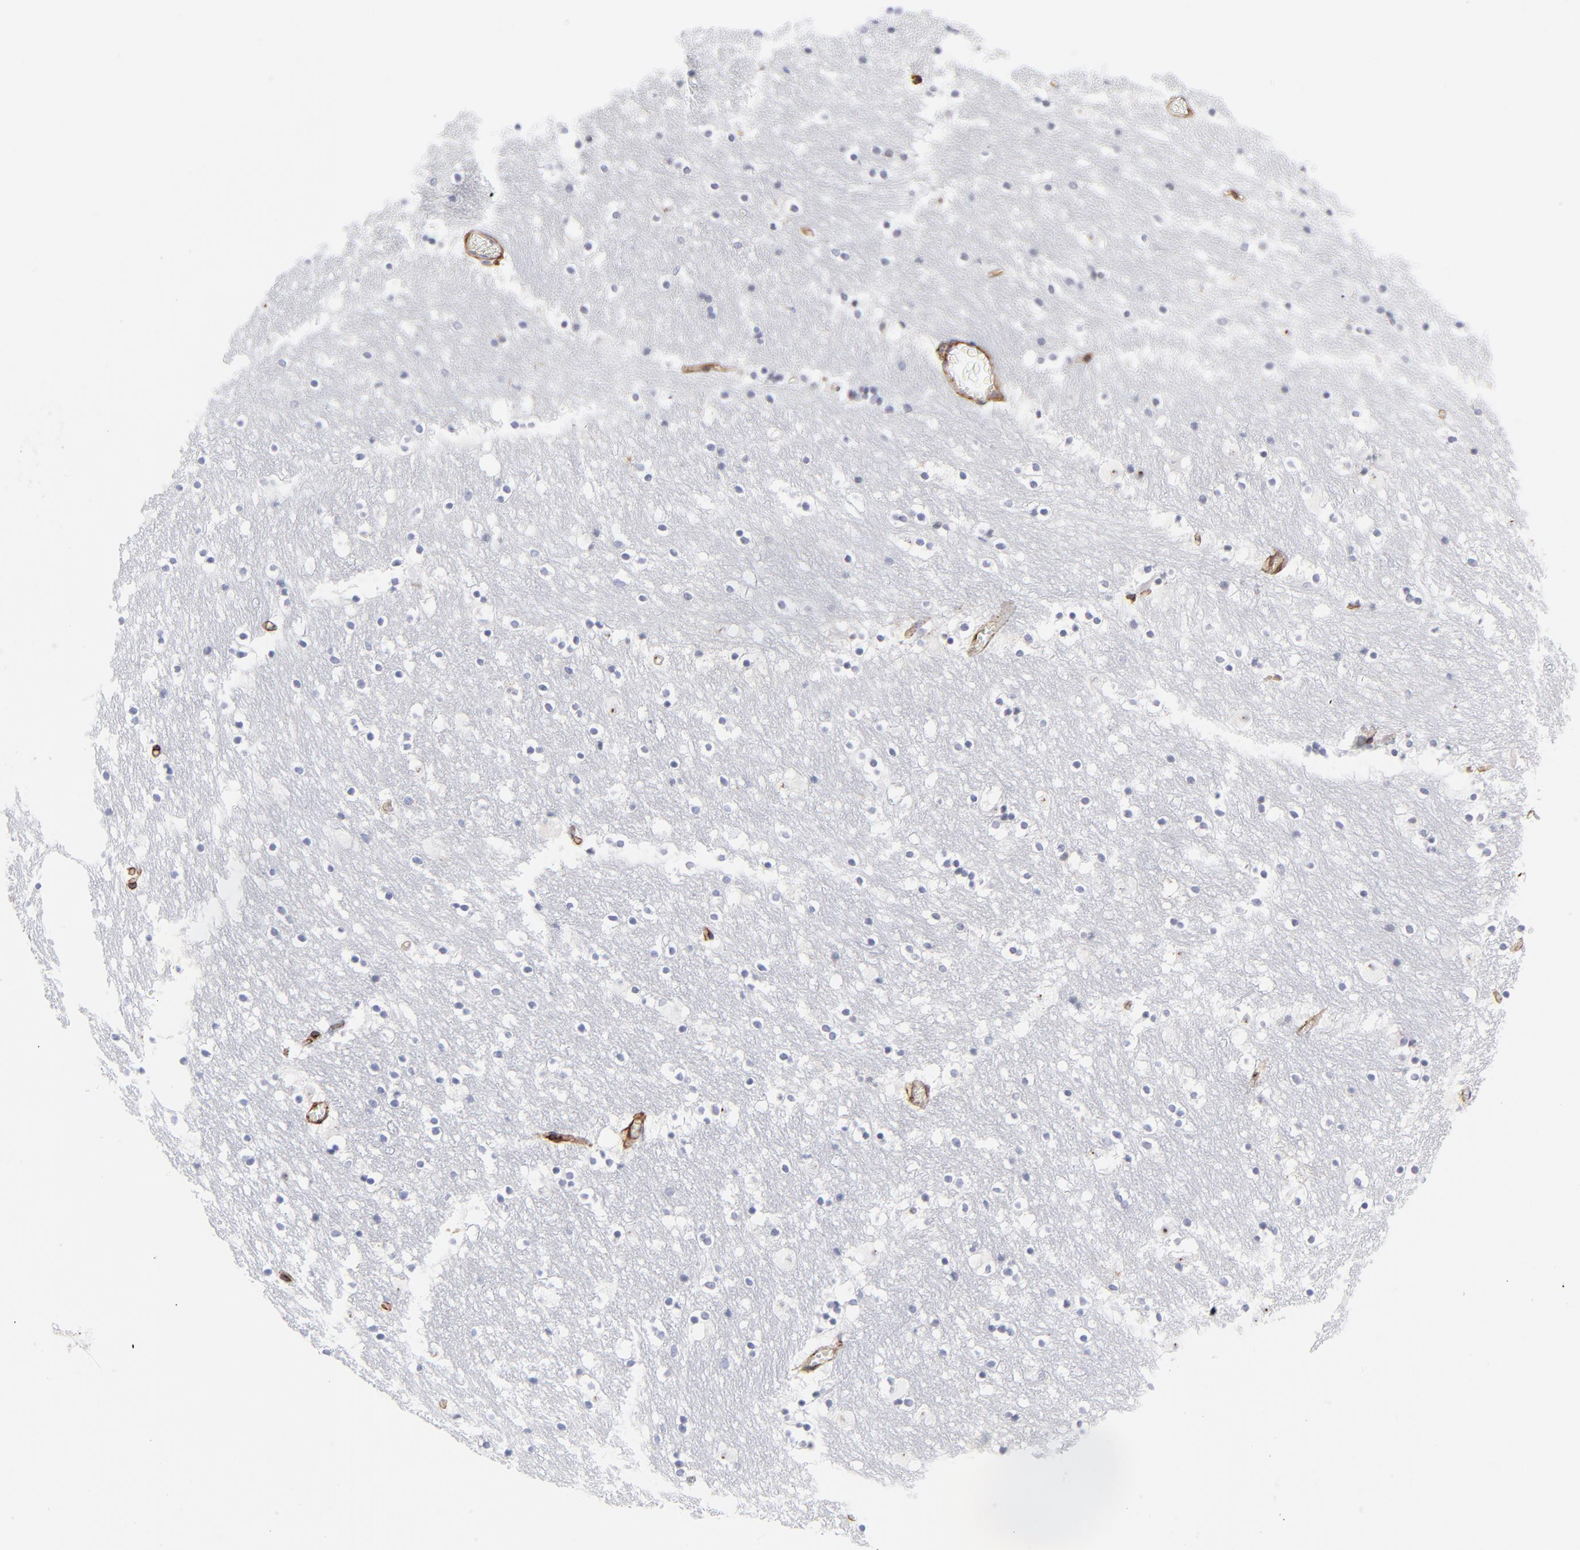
{"staining": {"intensity": "negative", "quantity": "none", "location": "none"}, "tissue": "caudate", "cell_type": "Glial cells", "image_type": "normal", "snomed": [{"axis": "morphology", "description": "Normal tissue, NOS"}, {"axis": "topography", "description": "Lateral ventricle wall"}], "caption": "The image demonstrates no significant positivity in glial cells of caudate. (Brightfield microscopy of DAB immunohistochemistry (IHC) at high magnification).", "gene": "PDGFRB", "patient": {"sex": "male", "age": 45}}